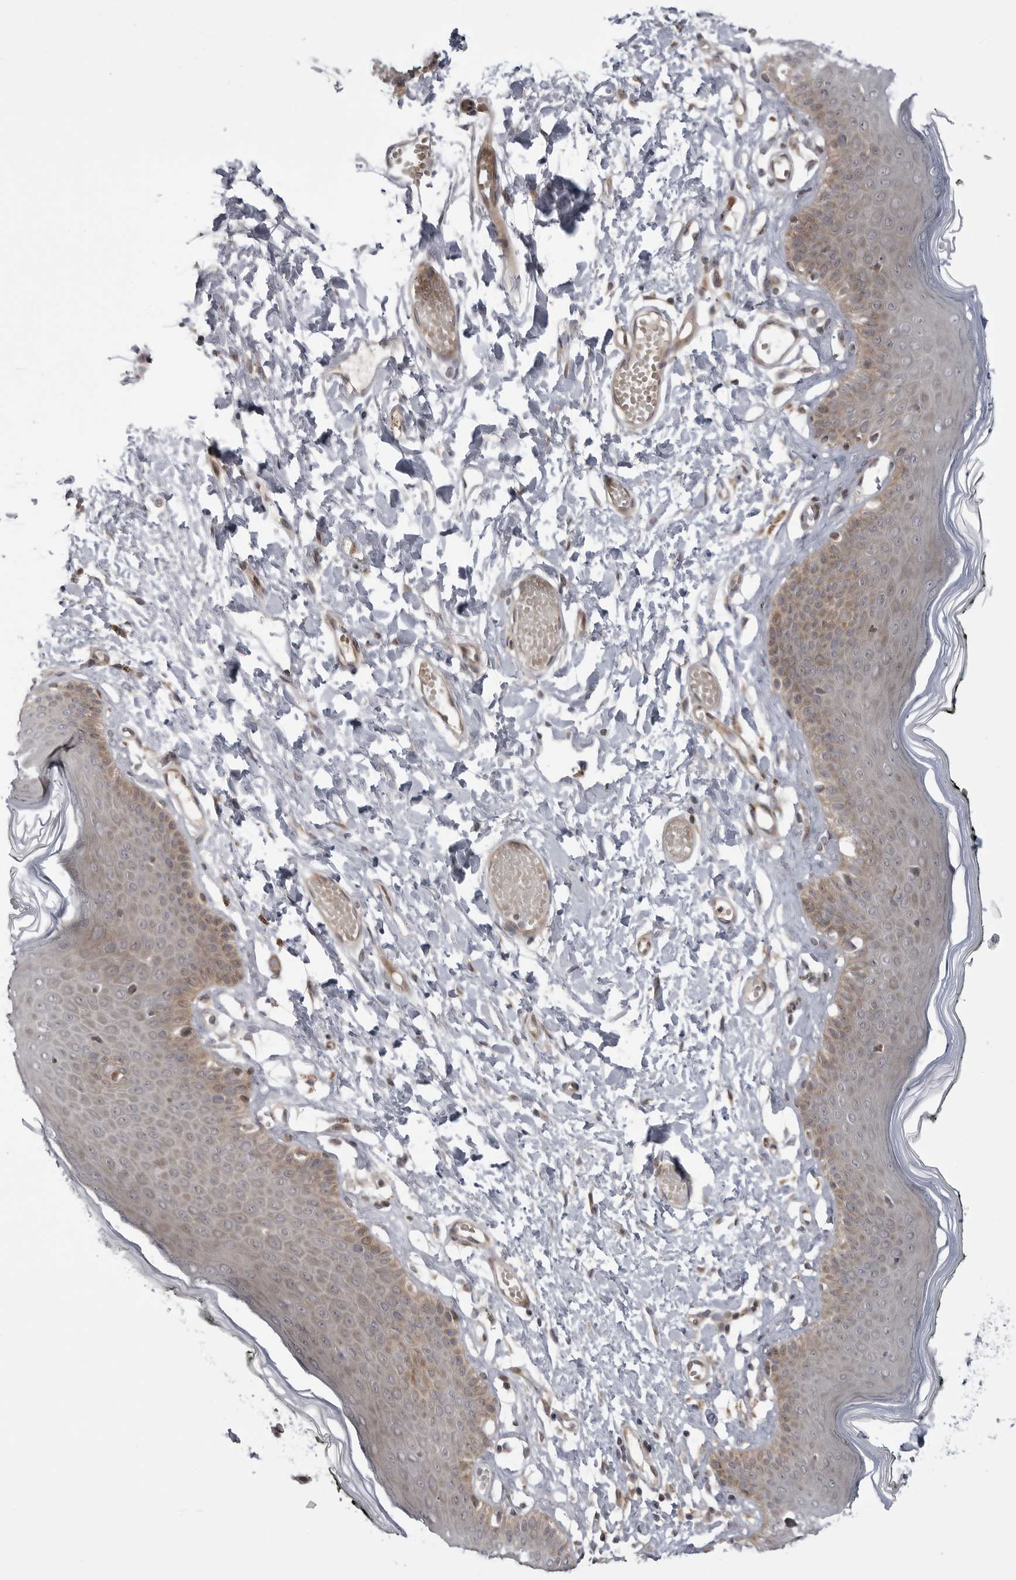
{"staining": {"intensity": "moderate", "quantity": ">75%", "location": "cytoplasmic/membranous,nuclear"}, "tissue": "skin", "cell_type": "Epidermal cells", "image_type": "normal", "snomed": [{"axis": "morphology", "description": "Normal tissue, NOS"}, {"axis": "morphology", "description": "Inflammation, NOS"}, {"axis": "topography", "description": "Vulva"}], "caption": "The immunohistochemical stain labels moderate cytoplasmic/membranous,nuclear expression in epidermal cells of normal skin.", "gene": "LRRC45", "patient": {"sex": "female", "age": 84}}